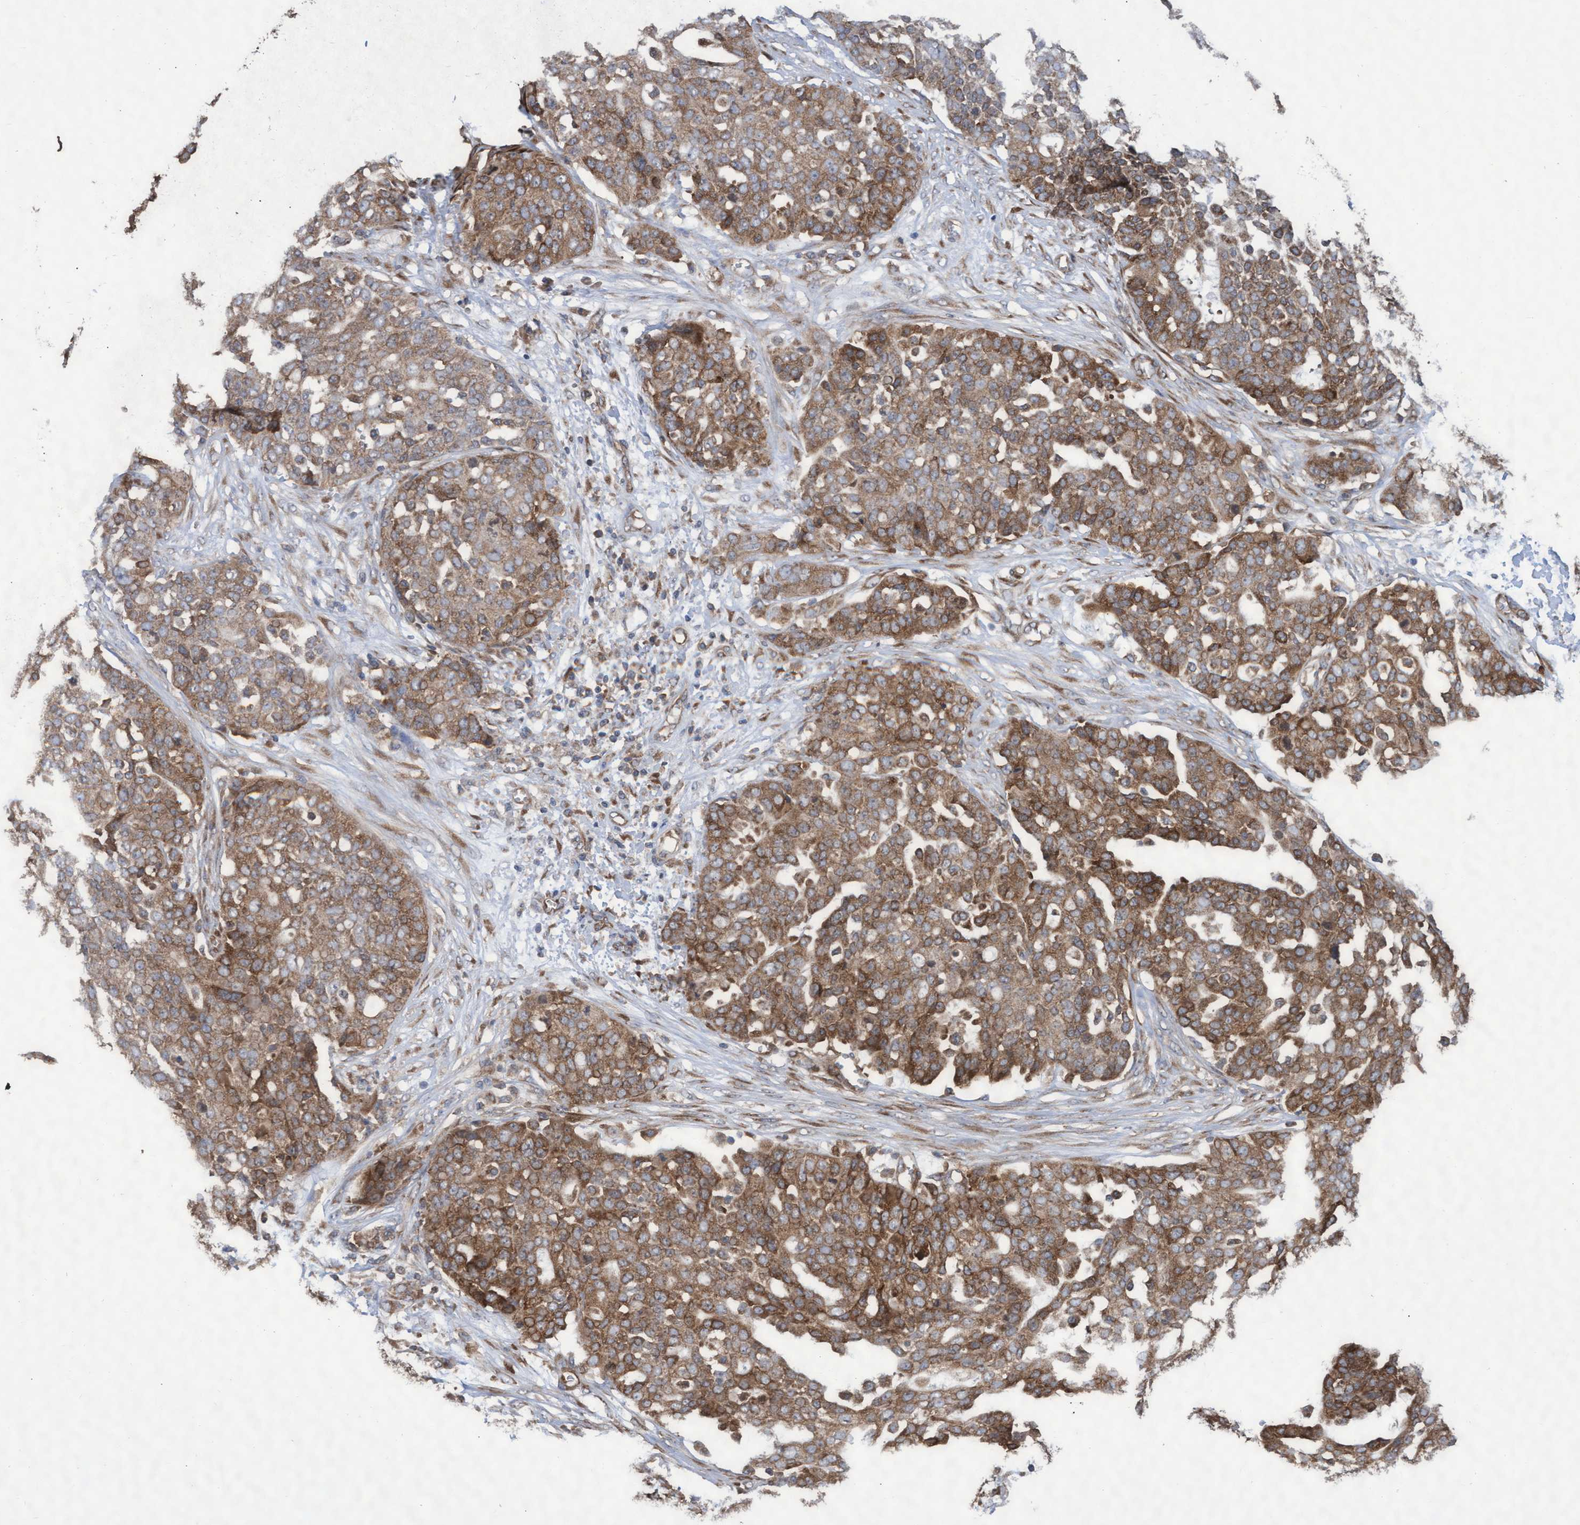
{"staining": {"intensity": "moderate", "quantity": ">75%", "location": "cytoplasmic/membranous"}, "tissue": "ovarian cancer", "cell_type": "Tumor cells", "image_type": "cancer", "snomed": [{"axis": "morphology", "description": "Cystadenocarcinoma, serous, NOS"}, {"axis": "topography", "description": "Soft tissue"}, {"axis": "topography", "description": "Ovary"}], "caption": "Immunohistochemical staining of human serous cystadenocarcinoma (ovarian) displays medium levels of moderate cytoplasmic/membranous staining in approximately >75% of tumor cells.", "gene": "ABCF2", "patient": {"sex": "female", "age": 57}}